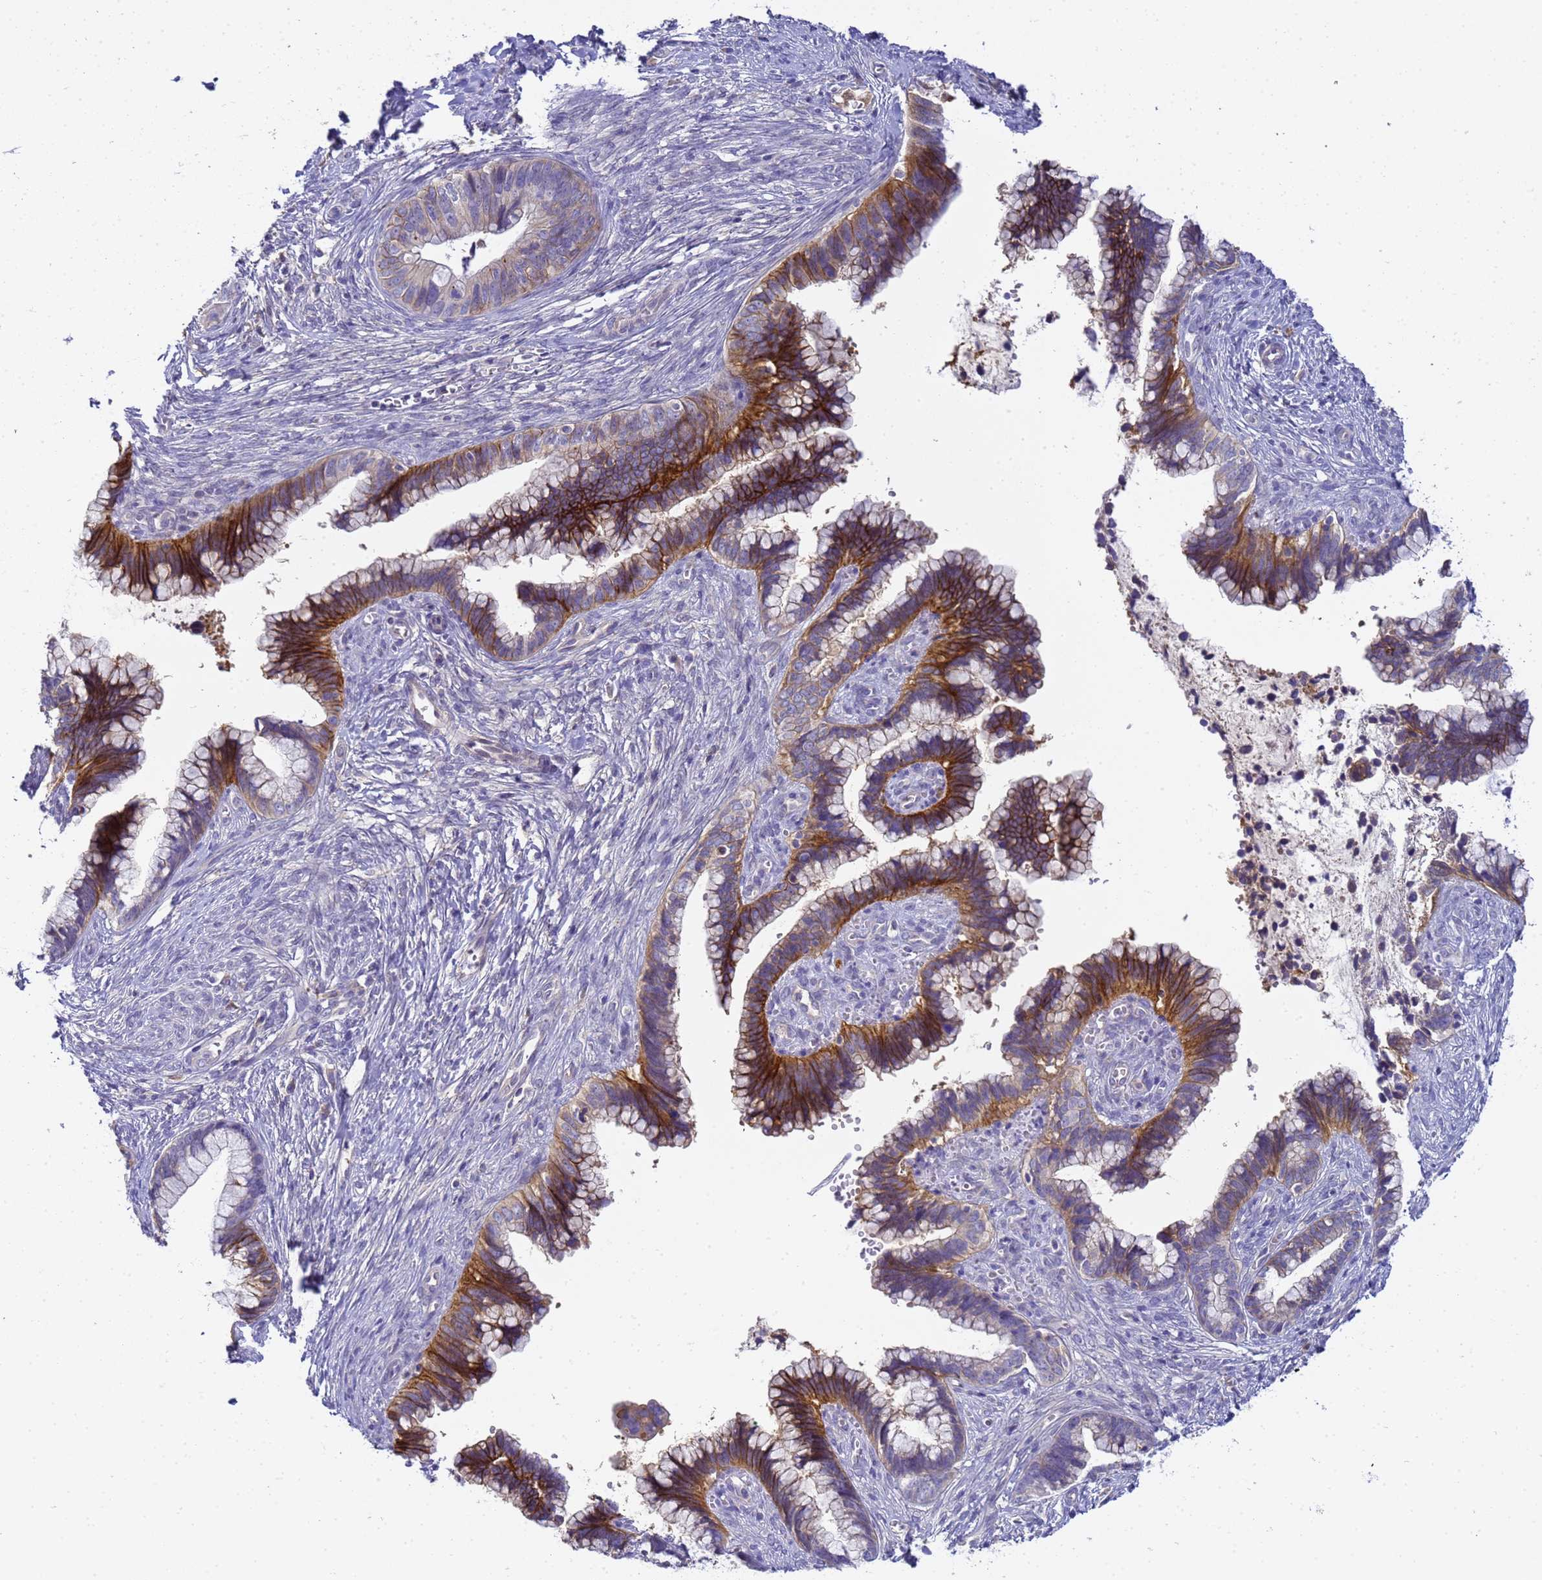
{"staining": {"intensity": "moderate", "quantity": ">75%", "location": "cytoplasmic/membranous"}, "tissue": "cervical cancer", "cell_type": "Tumor cells", "image_type": "cancer", "snomed": [{"axis": "morphology", "description": "Adenocarcinoma, NOS"}, {"axis": "topography", "description": "Cervix"}], "caption": "An IHC image of neoplastic tissue is shown. Protein staining in brown shows moderate cytoplasmic/membranous positivity in cervical cancer within tumor cells.", "gene": "TBCD", "patient": {"sex": "female", "age": 44}}